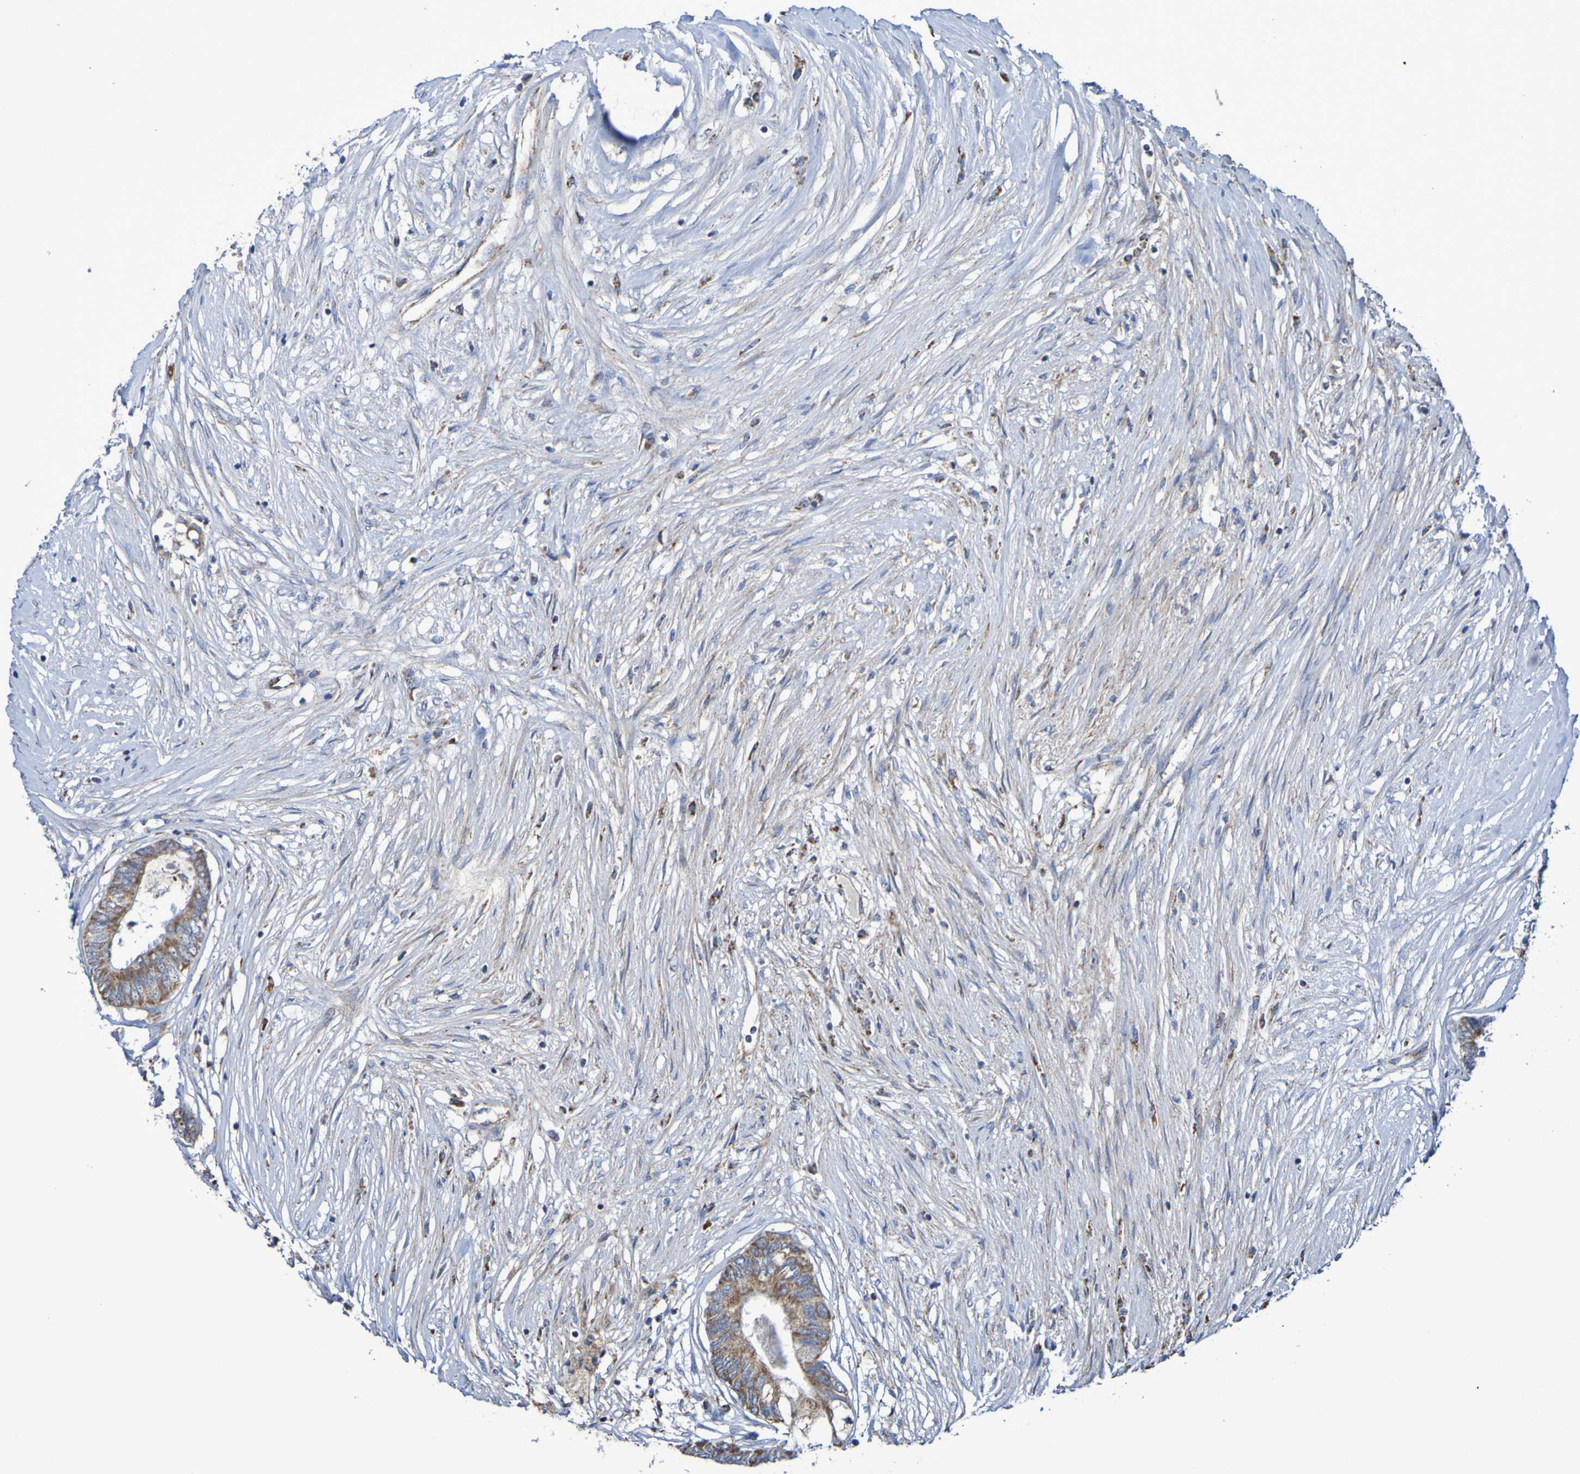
{"staining": {"intensity": "moderate", "quantity": ">75%", "location": "cytoplasmic/membranous"}, "tissue": "colorectal cancer", "cell_type": "Tumor cells", "image_type": "cancer", "snomed": [{"axis": "morphology", "description": "Adenocarcinoma, NOS"}, {"axis": "topography", "description": "Rectum"}], "caption": "Adenocarcinoma (colorectal) stained for a protein reveals moderate cytoplasmic/membranous positivity in tumor cells.", "gene": "CNTN2", "patient": {"sex": "male", "age": 63}}